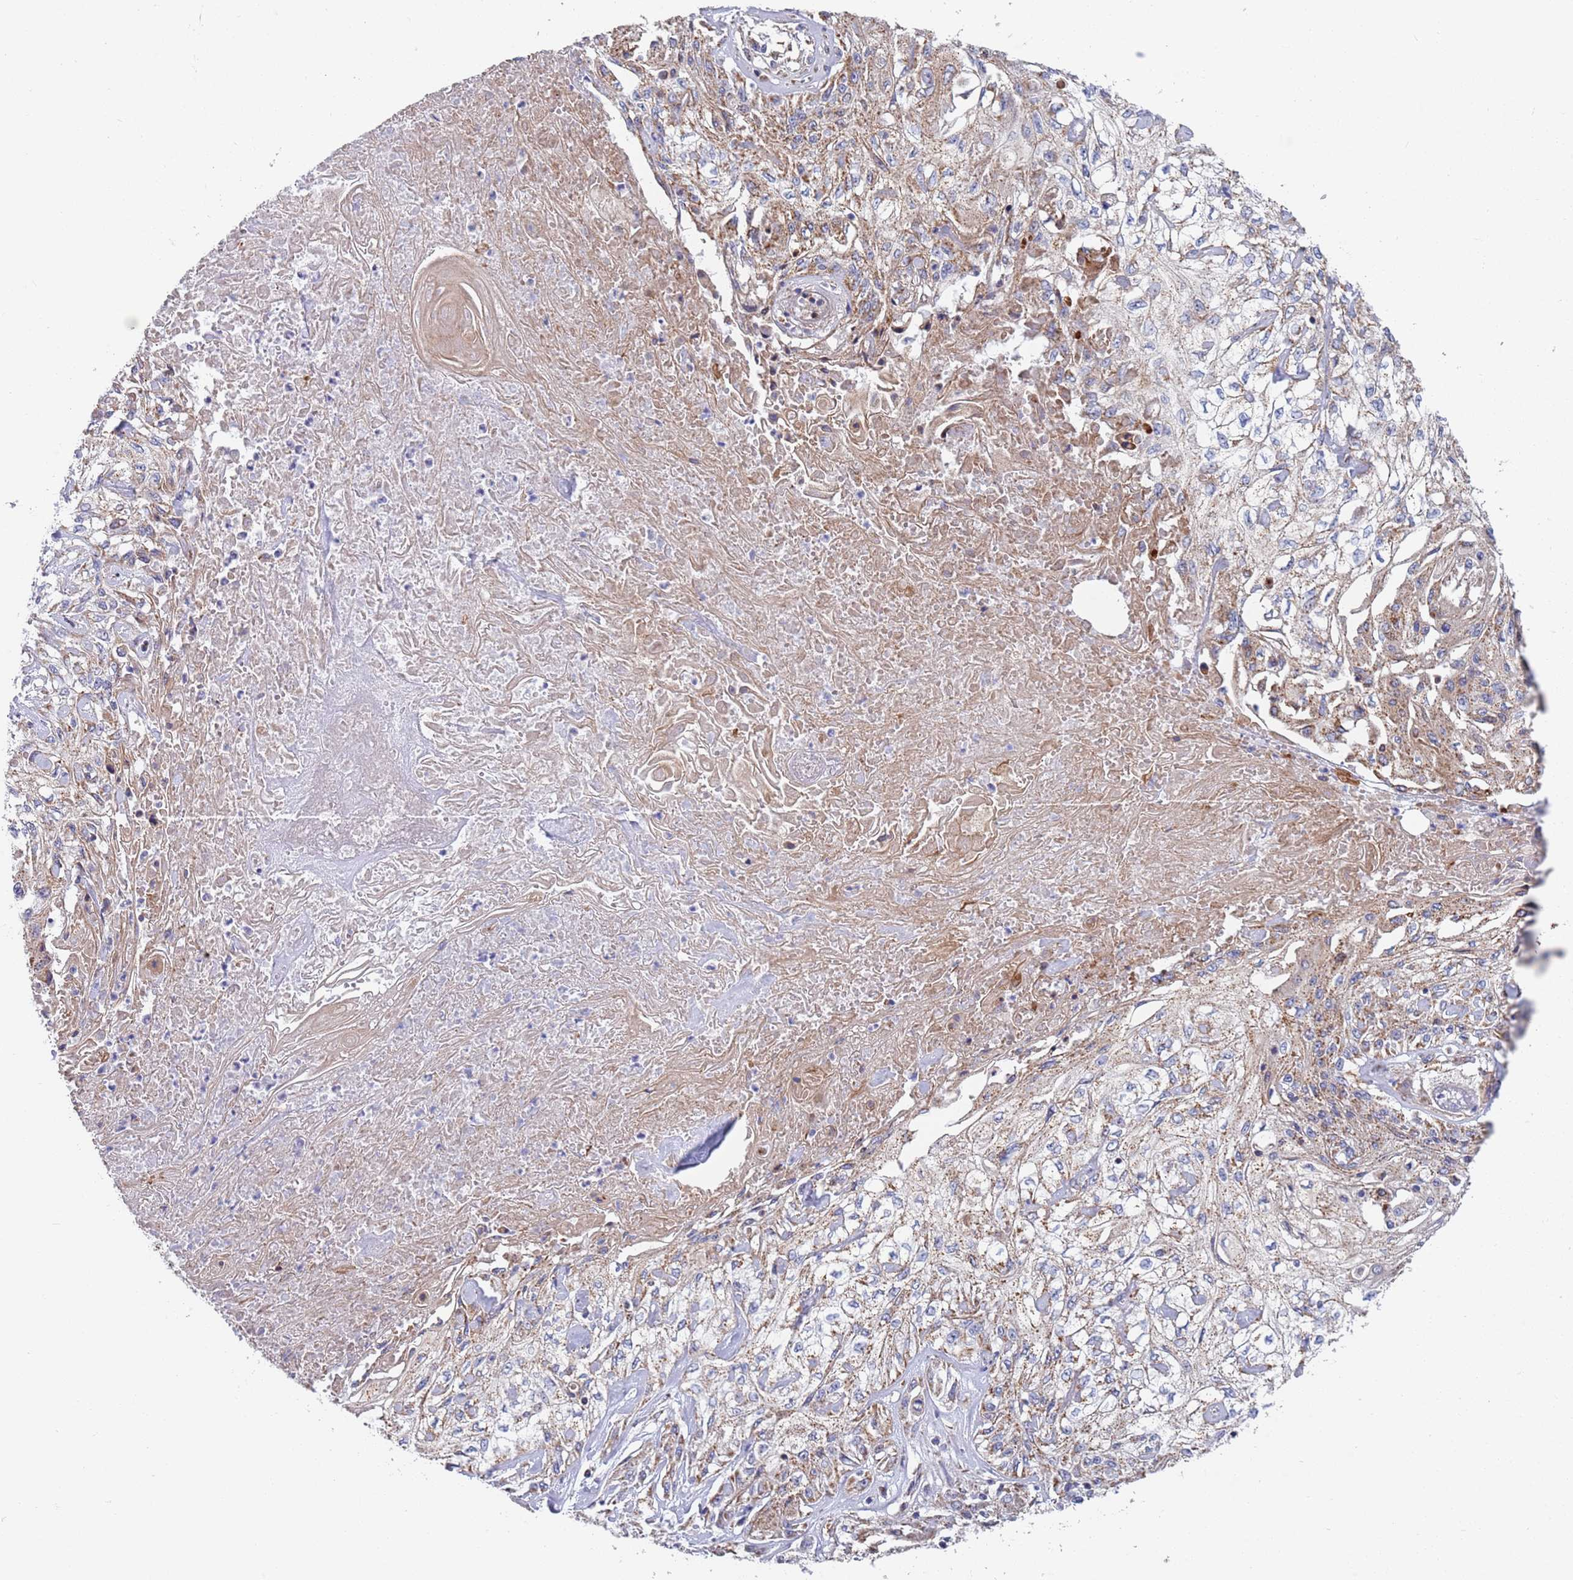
{"staining": {"intensity": "moderate", "quantity": ">75%", "location": "cytoplasmic/membranous"}, "tissue": "skin cancer", "cell_type": "Tumor cells", "image_type": "cancer", "snomed": [{"axis": "morphology", "description": "Squamous cell carcinoma, NOS"}, {"axis": "morphology", "description": "Squamous cell carcinoma, metastatic, NOS"}, {"axis": "topography", "description": "Skin"}, {"axis": "topography", "description": "Lymph node"}], "caption": "Squamous cell carcinoma (skin) was stained to show a protein in brown. There is medium levels of moderate cytoplasmic/membranous positivity in about >75% of tumor cells.", "gene": "PWWP3A", "patient": {"sex": "male", "age": 75}}